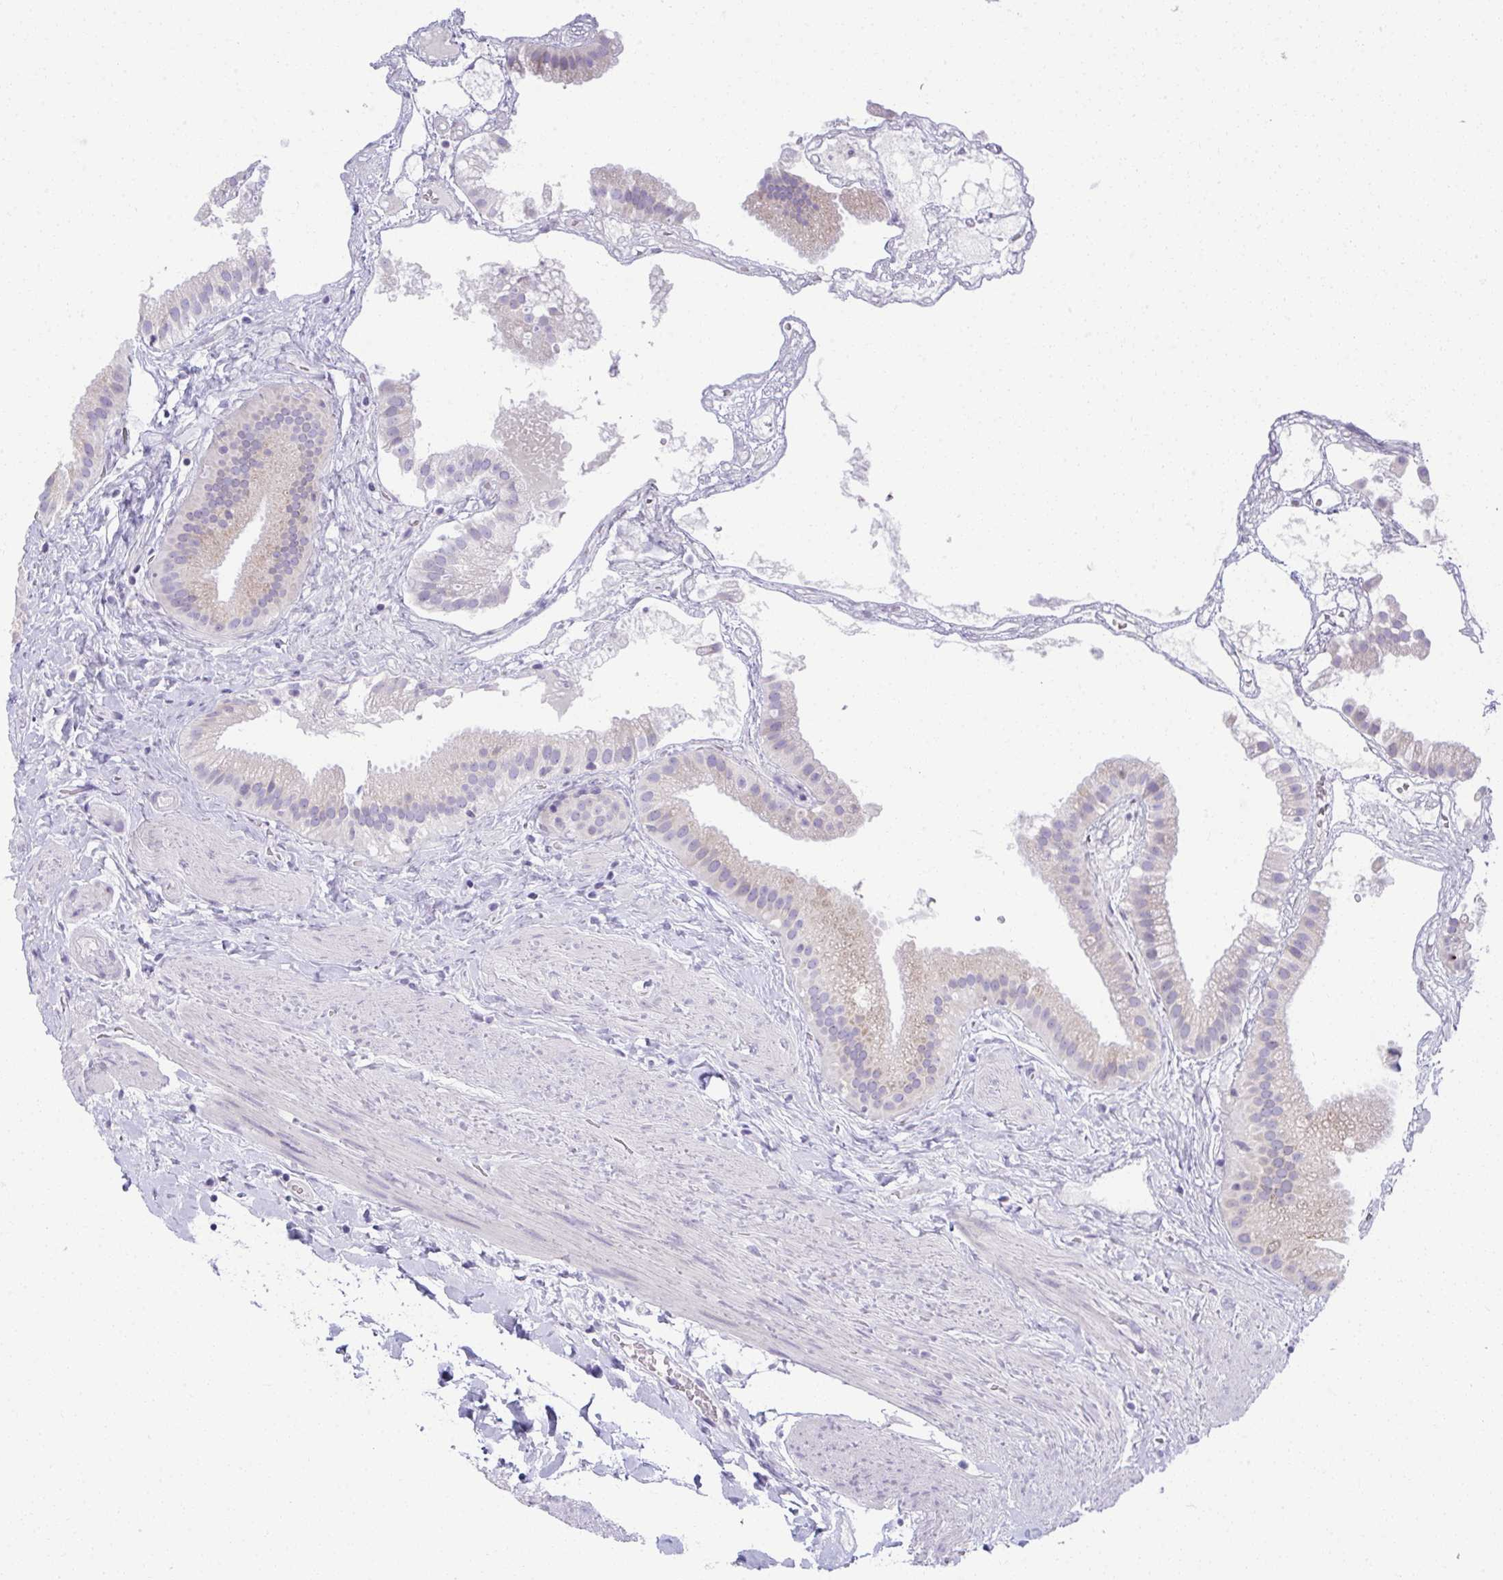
{"staining": {"intensity": "weak", "quantity": "<25%", "location": "cytoplasmic/membranous"}, "tissue": "gallbladder", "cell_type": "Glandular cells", "image_type": "normal", "snomed": [{"axis": "morphology", "description": "Normal tissue, NOS"}, {"axis": "topography", "description": "Gallbladder"}], "caption": "This is an immunohistochemistry (IHC) histopathology image of benign gallbladder. There is no expression in glandular cells.", "gene": "FASLG", "patient": {"sex": "female", "age": 63}}